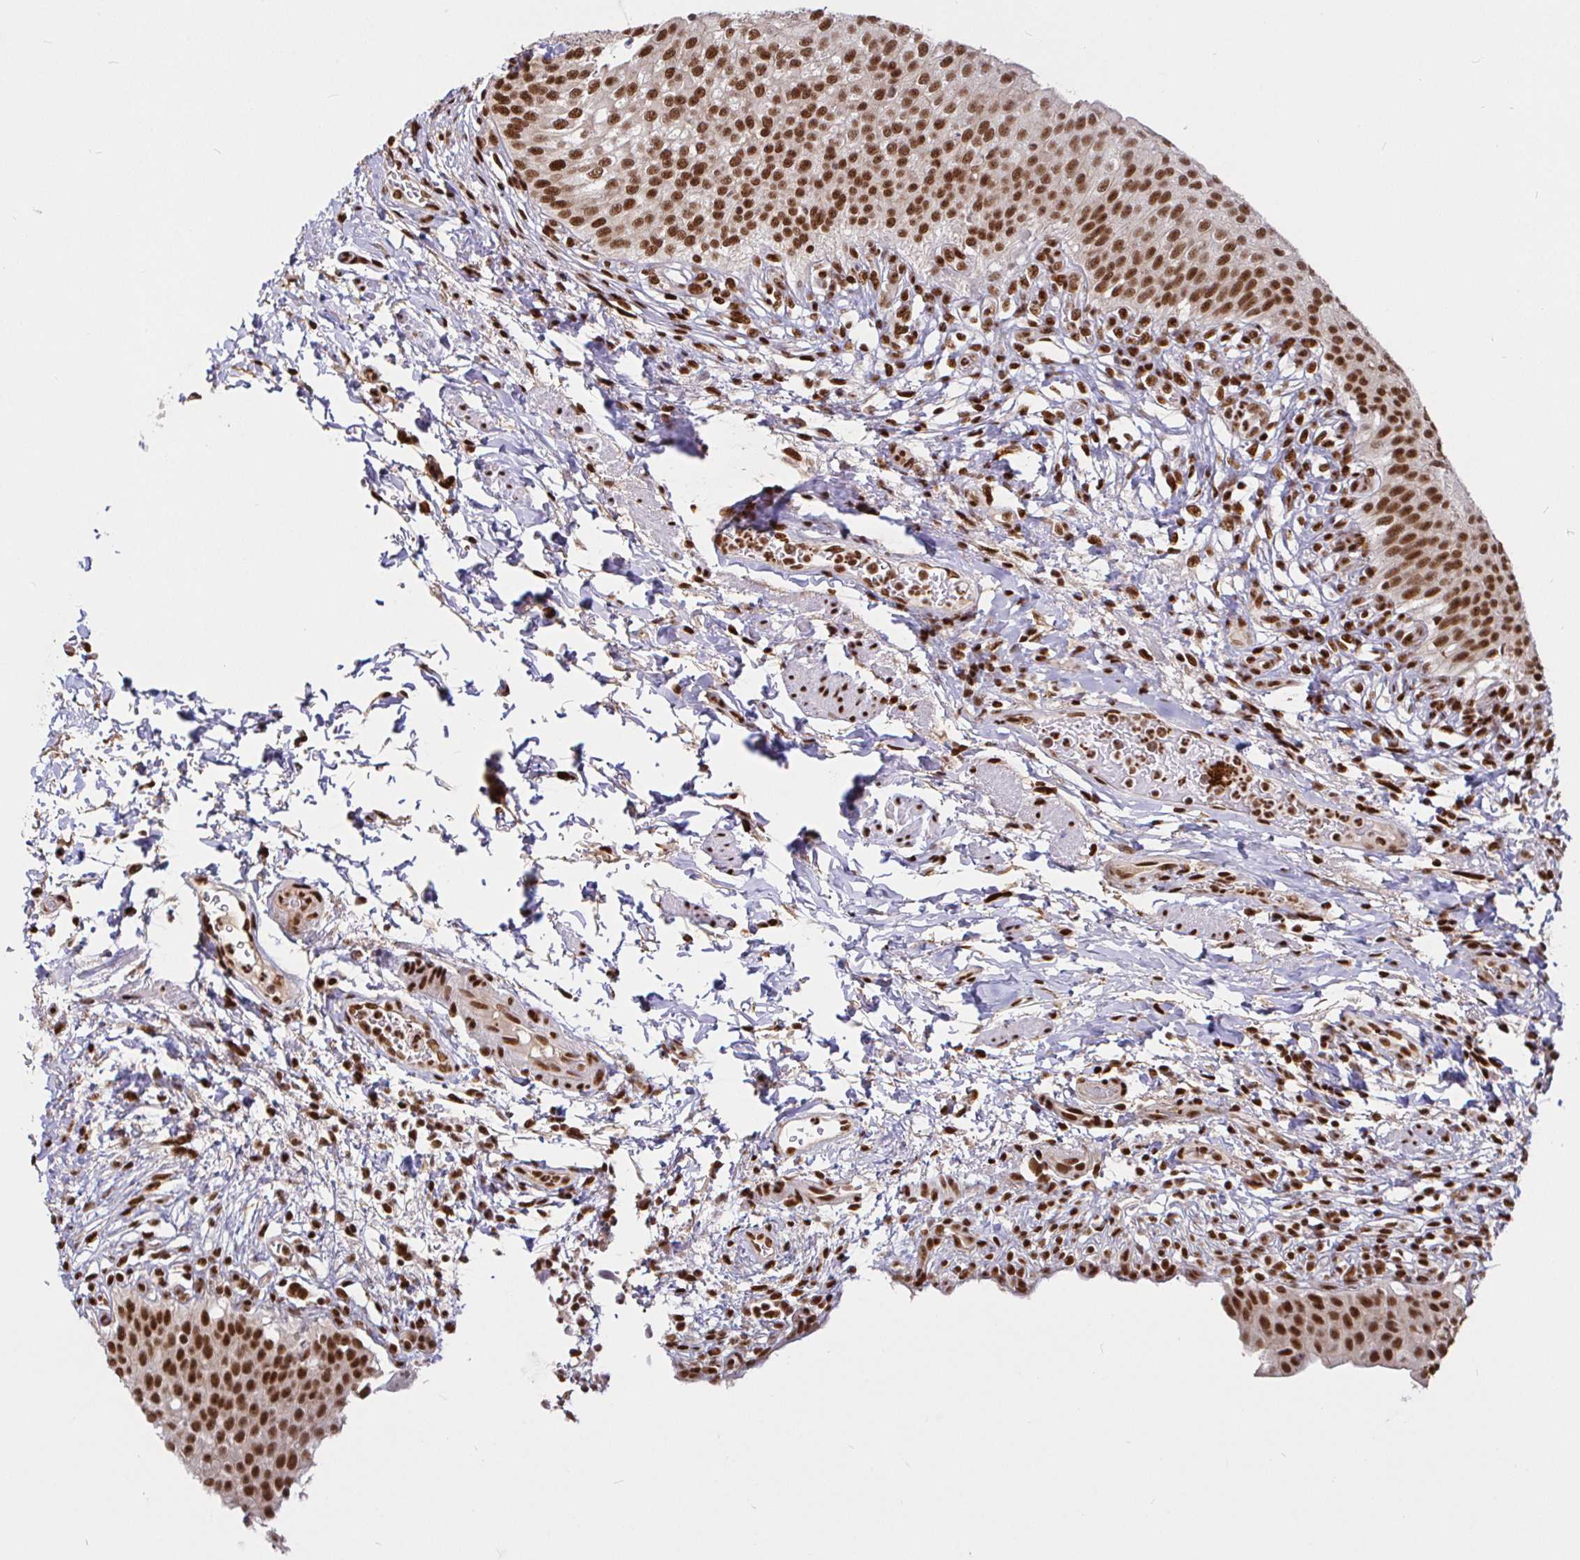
{"staining": {"intensity": "strong", "quantity": ">75%", "location": "nuclear"}, "tissue": "urinary bladder", "cell_type": "Urothelial cells", "image_type": "normal", "snomed": [{"axis": "morphology", "description": "Normal tissue, NOS"}, {"axis": "topography", "description": "Urinary bladder"}, {"axis": "topography", "description": "Peripheral nerve tissue"}], "caption": "Unremarkable urinary bladder was stained to show a protein in brown. There is high levels of strong nuclear staining in approximately >75% of urothelial cells.", "gene": "SP3", "patient": {"sex": "female", "age": 60}}